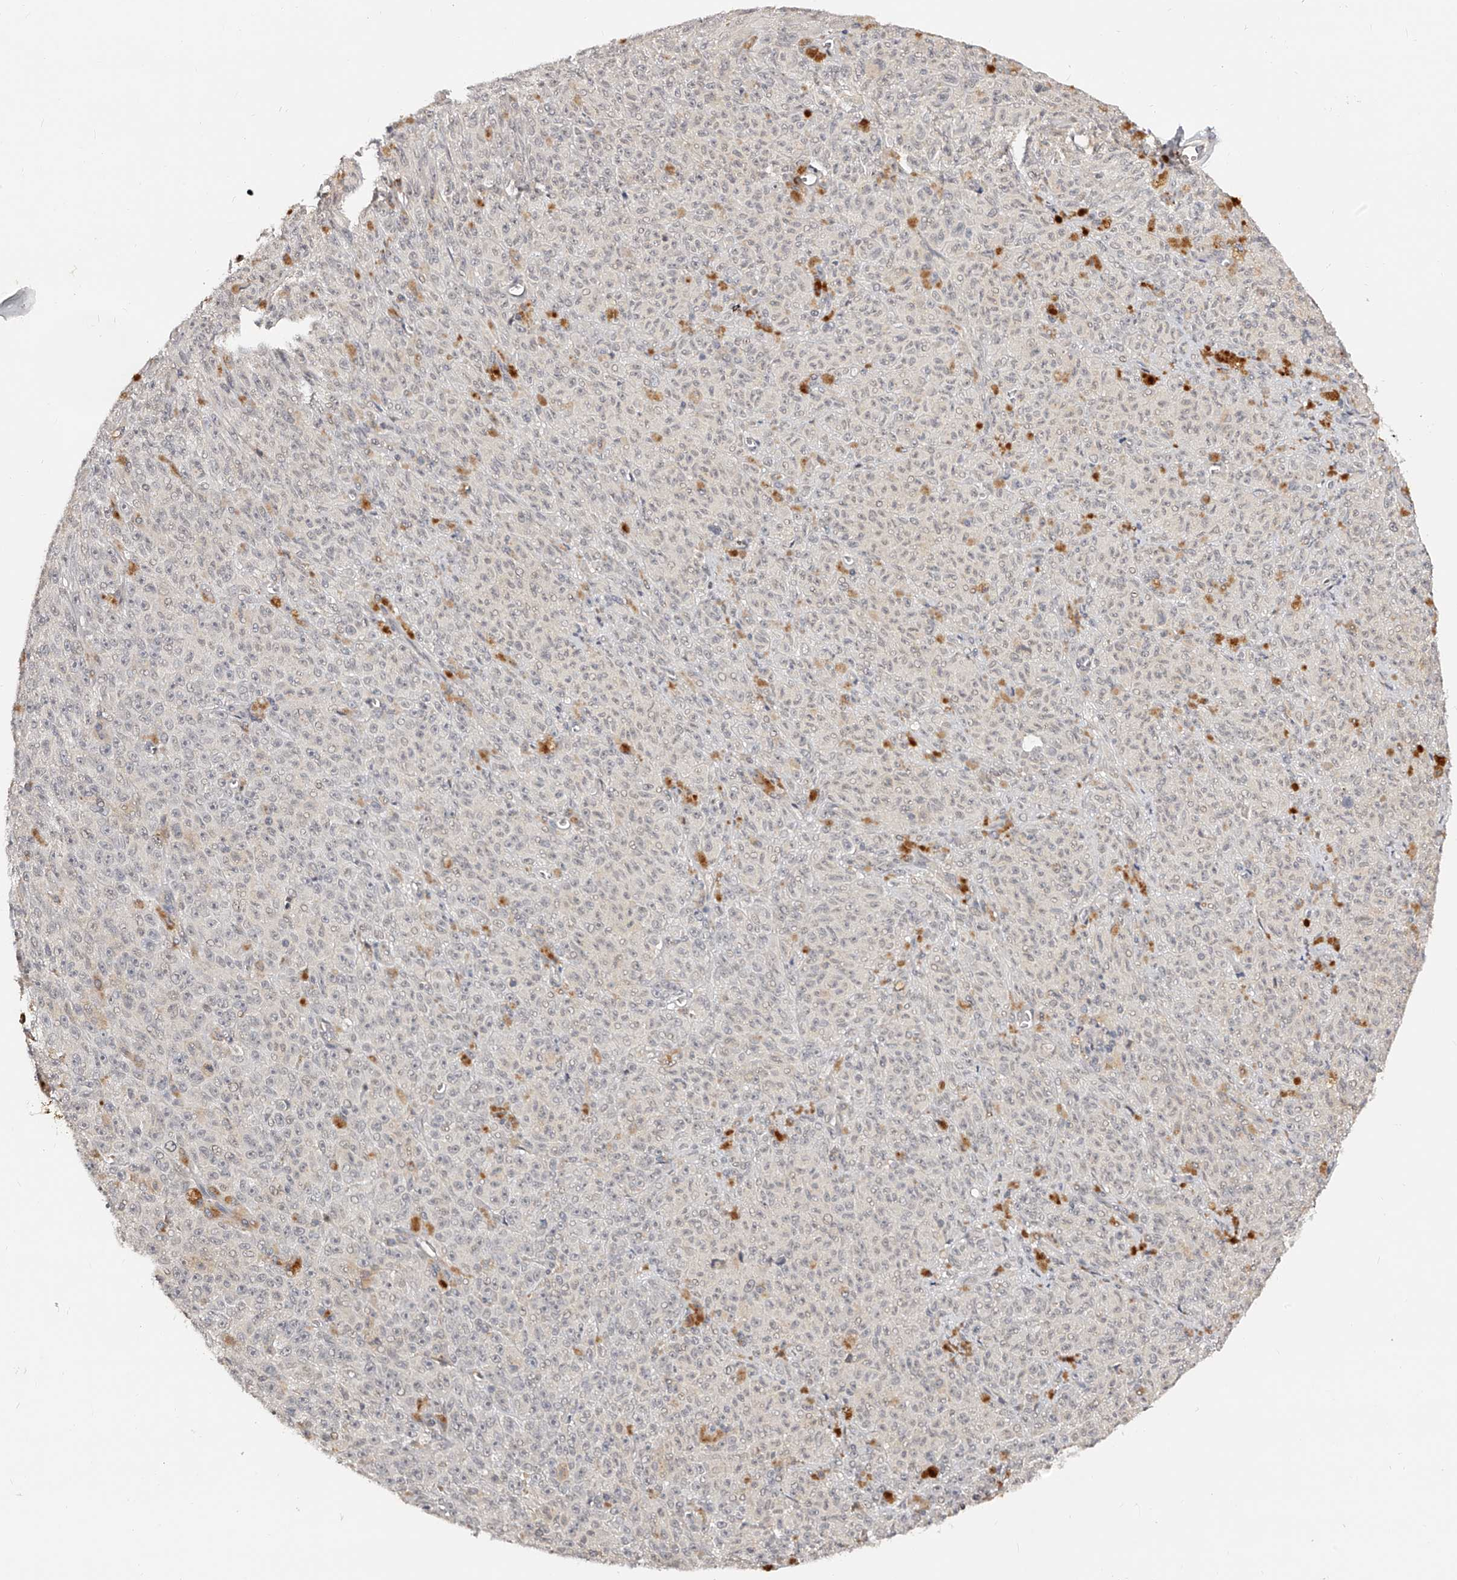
{"staining": {"intensity": "weak", "quantity": "<25%", "location": "cytoplasmic/membranous"}, "tissue": "melanoma", "cell_type": "Tumor cells", "image_type": "cancer", "snomed": [{"axis": "morphology", "description": "Malignant melanoma, NOS"}, {"axis": "topography", "description": "Skin"}], "caption": "Immunohistochemistry (IHC) of human melanoma shows no expression in tumor cells.", "gene": "ZNF789", "patient": {"sex": "female", "age": 82}}